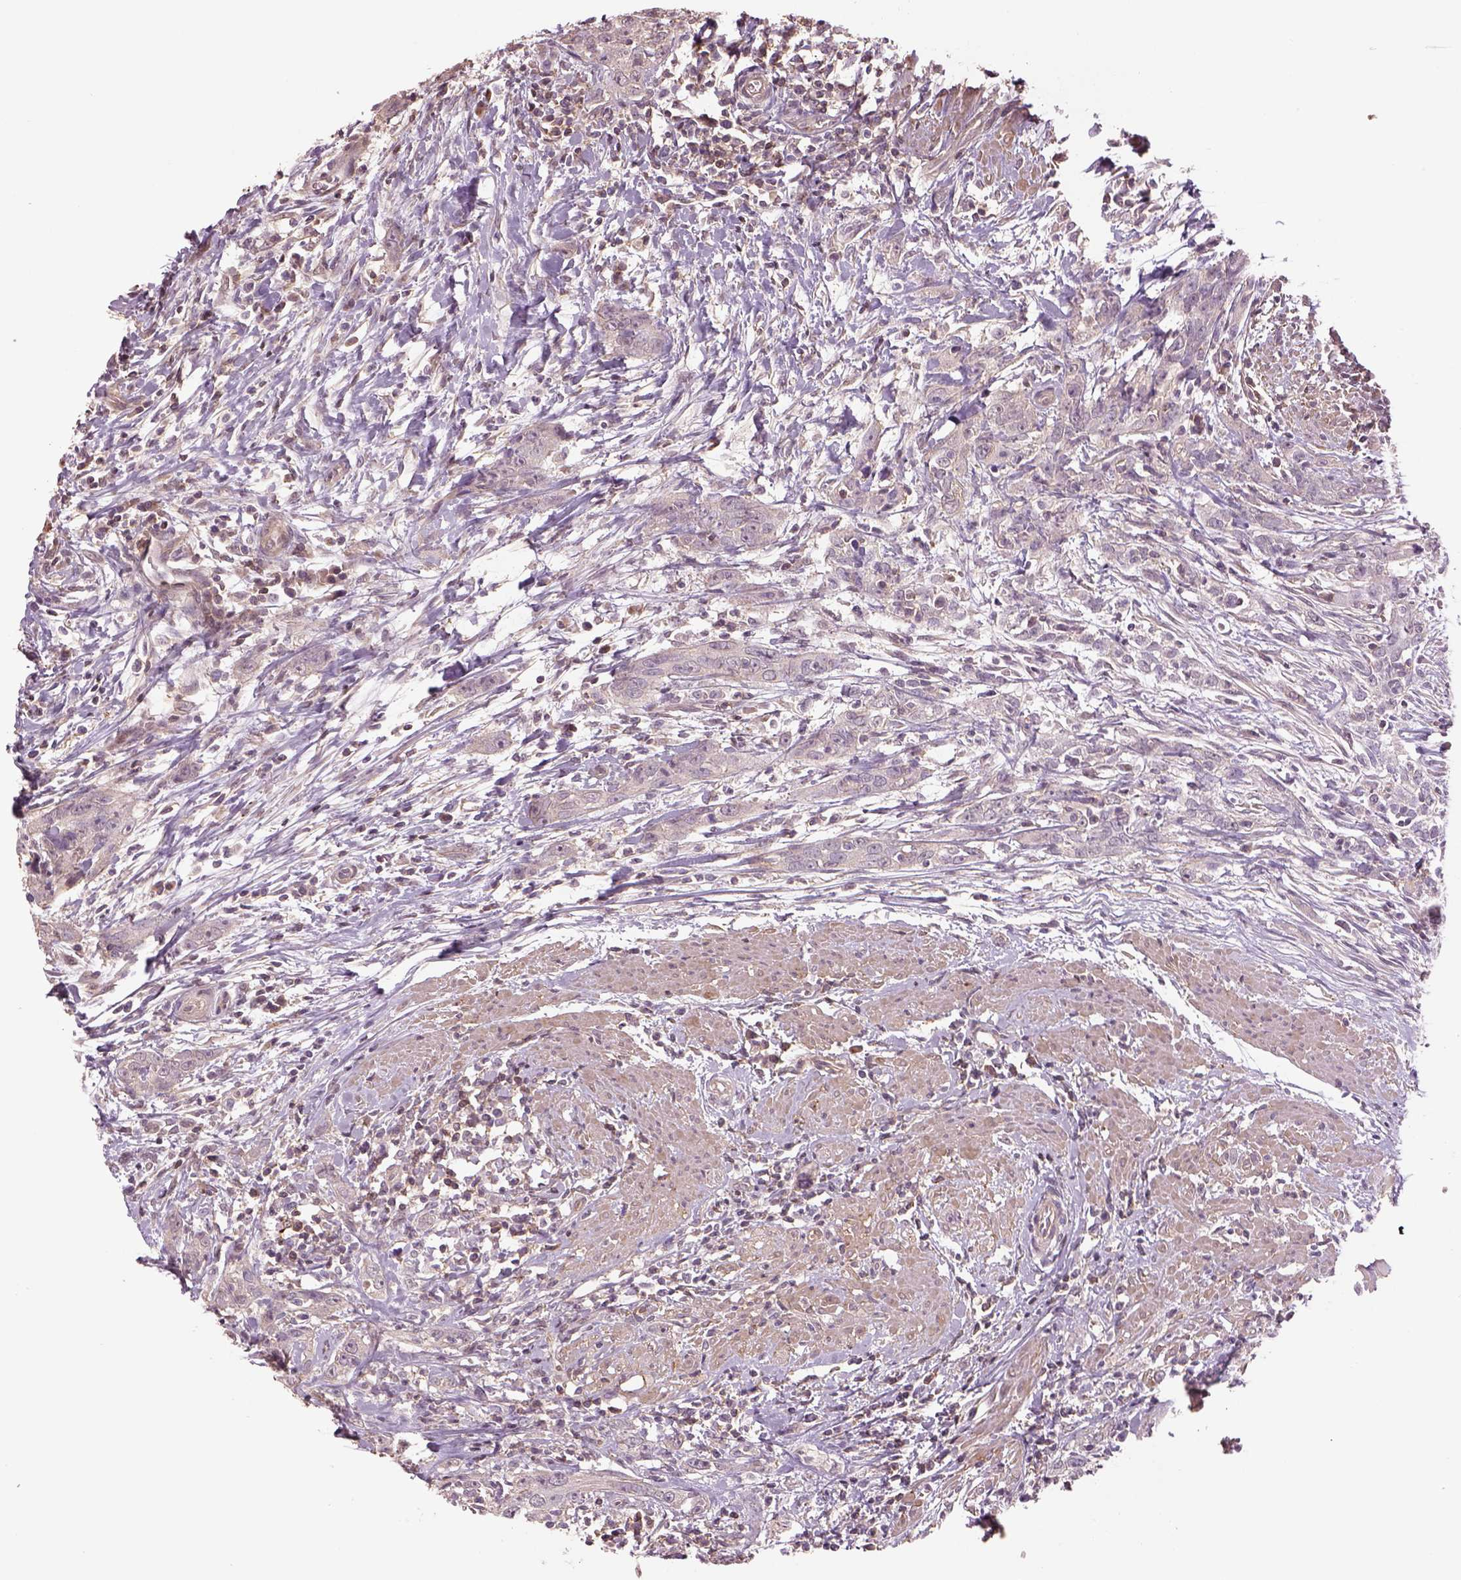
{"staining": {"intensity": "negative", "quantity": "none", "location": "none"}, "tissue": "urothelial cancer", "cell_type": "Tumor cells", "image_type": "cancer", "snomed": [{"axis": "morphology", "description": "Urothelial carcinoma, High grade"}, {"axis": "topography", "description": "Urinary bladder"}], "caption": "Immunohistochemistry (IHC) photomicrograph of human urothelial carcinoma (high-grade) stained for a protein (brown), which displays no staining in tumor cells.", "gene": "LIN7A", "patient": {"sex": "male", "age": 83}}